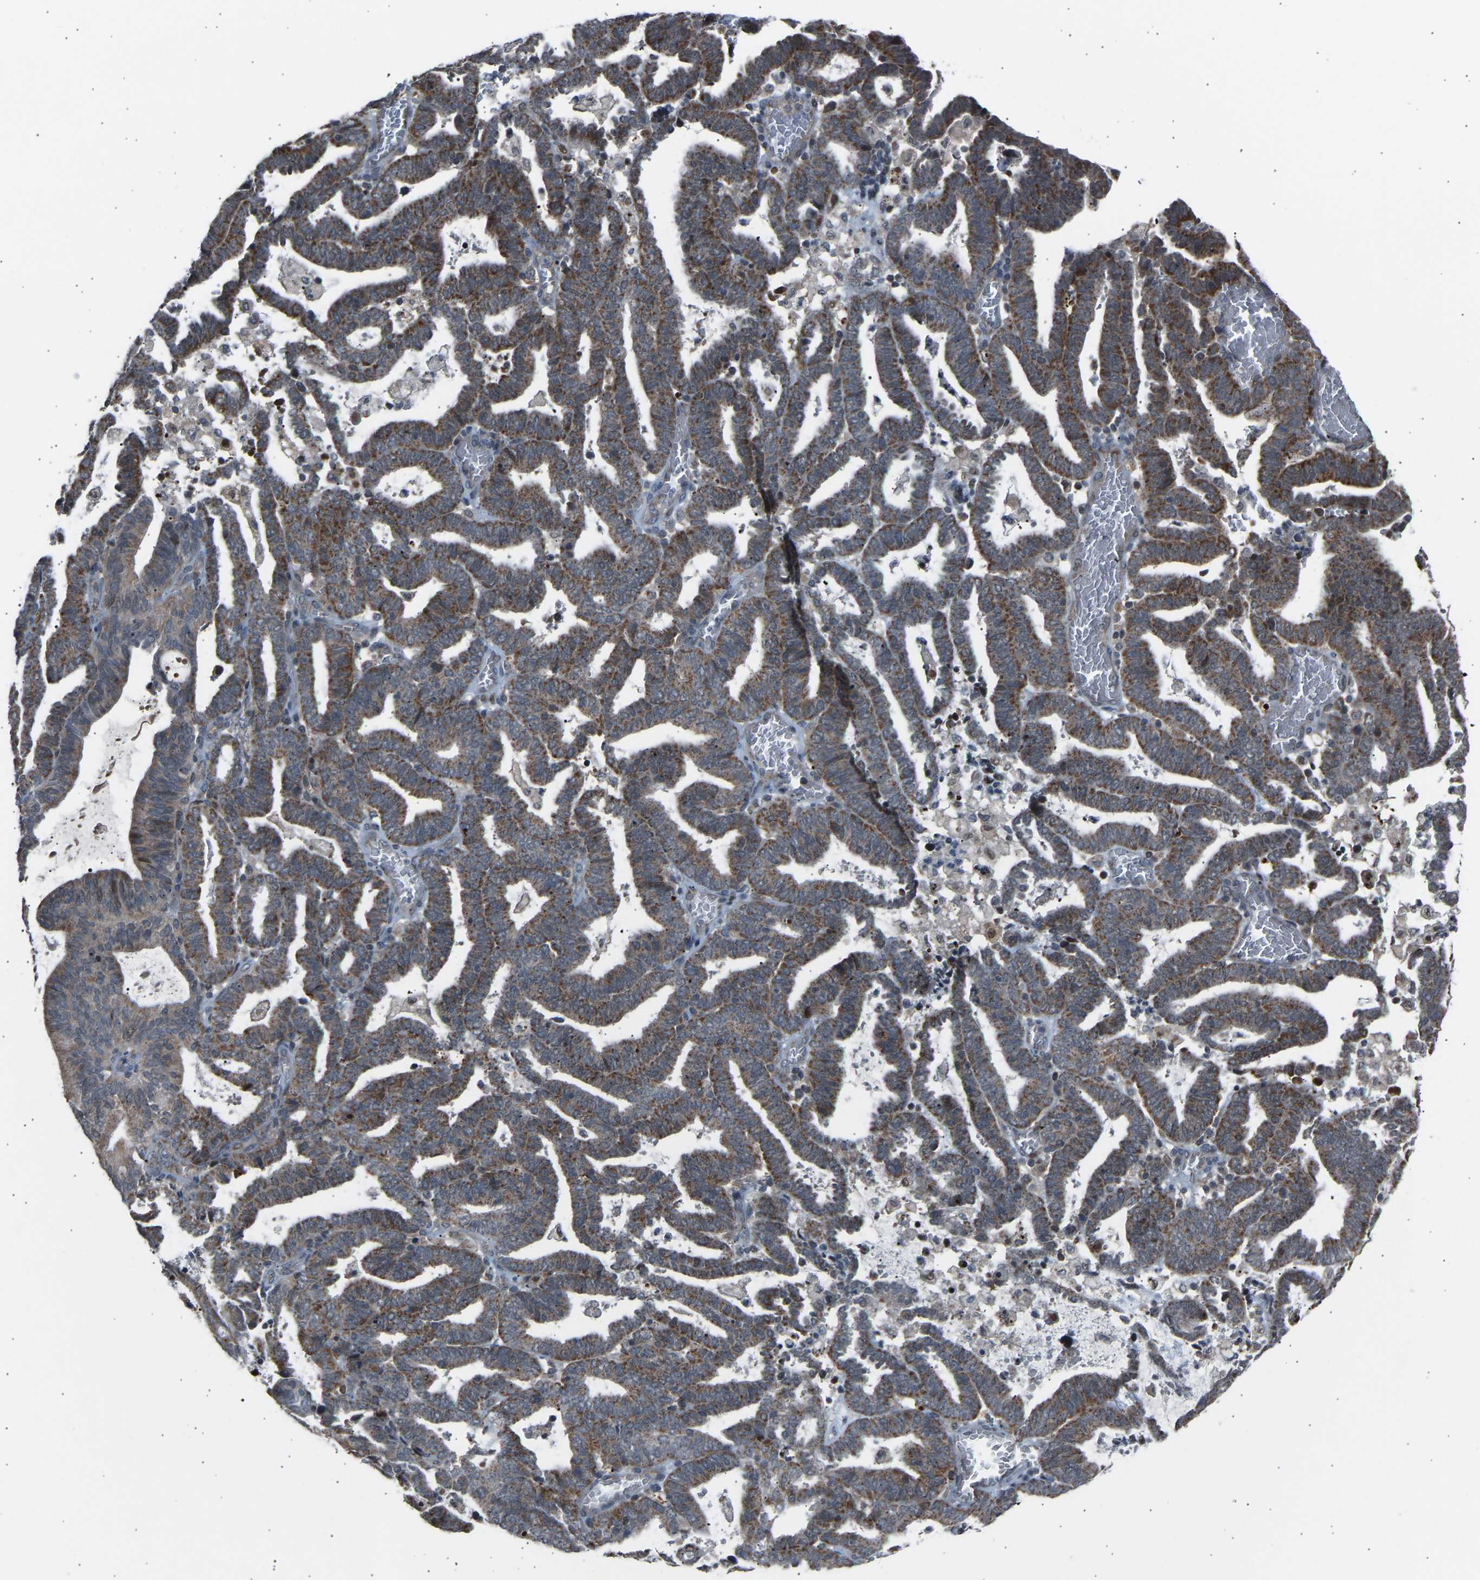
{"staining": {"intensity": "moderate", "quantity": "25%-75%", "location": "cytoplasmic/membranous"}, "tissue": "endometrial cancer", "cell_type": "Tumor cells", "image_type": "cancer", "snomed": [{"axis": "morphology", "description": "Adenocarcinoma, NOS"}, {"axis": "topography", "description": "Uterus"}], "caption": "Human endometrial adenocarcinoma stained with a protein marker demonstrates moderate staining in tumor cells.", "gene": "SLIRP", "patient": {"sex": "female", "age": 83}}